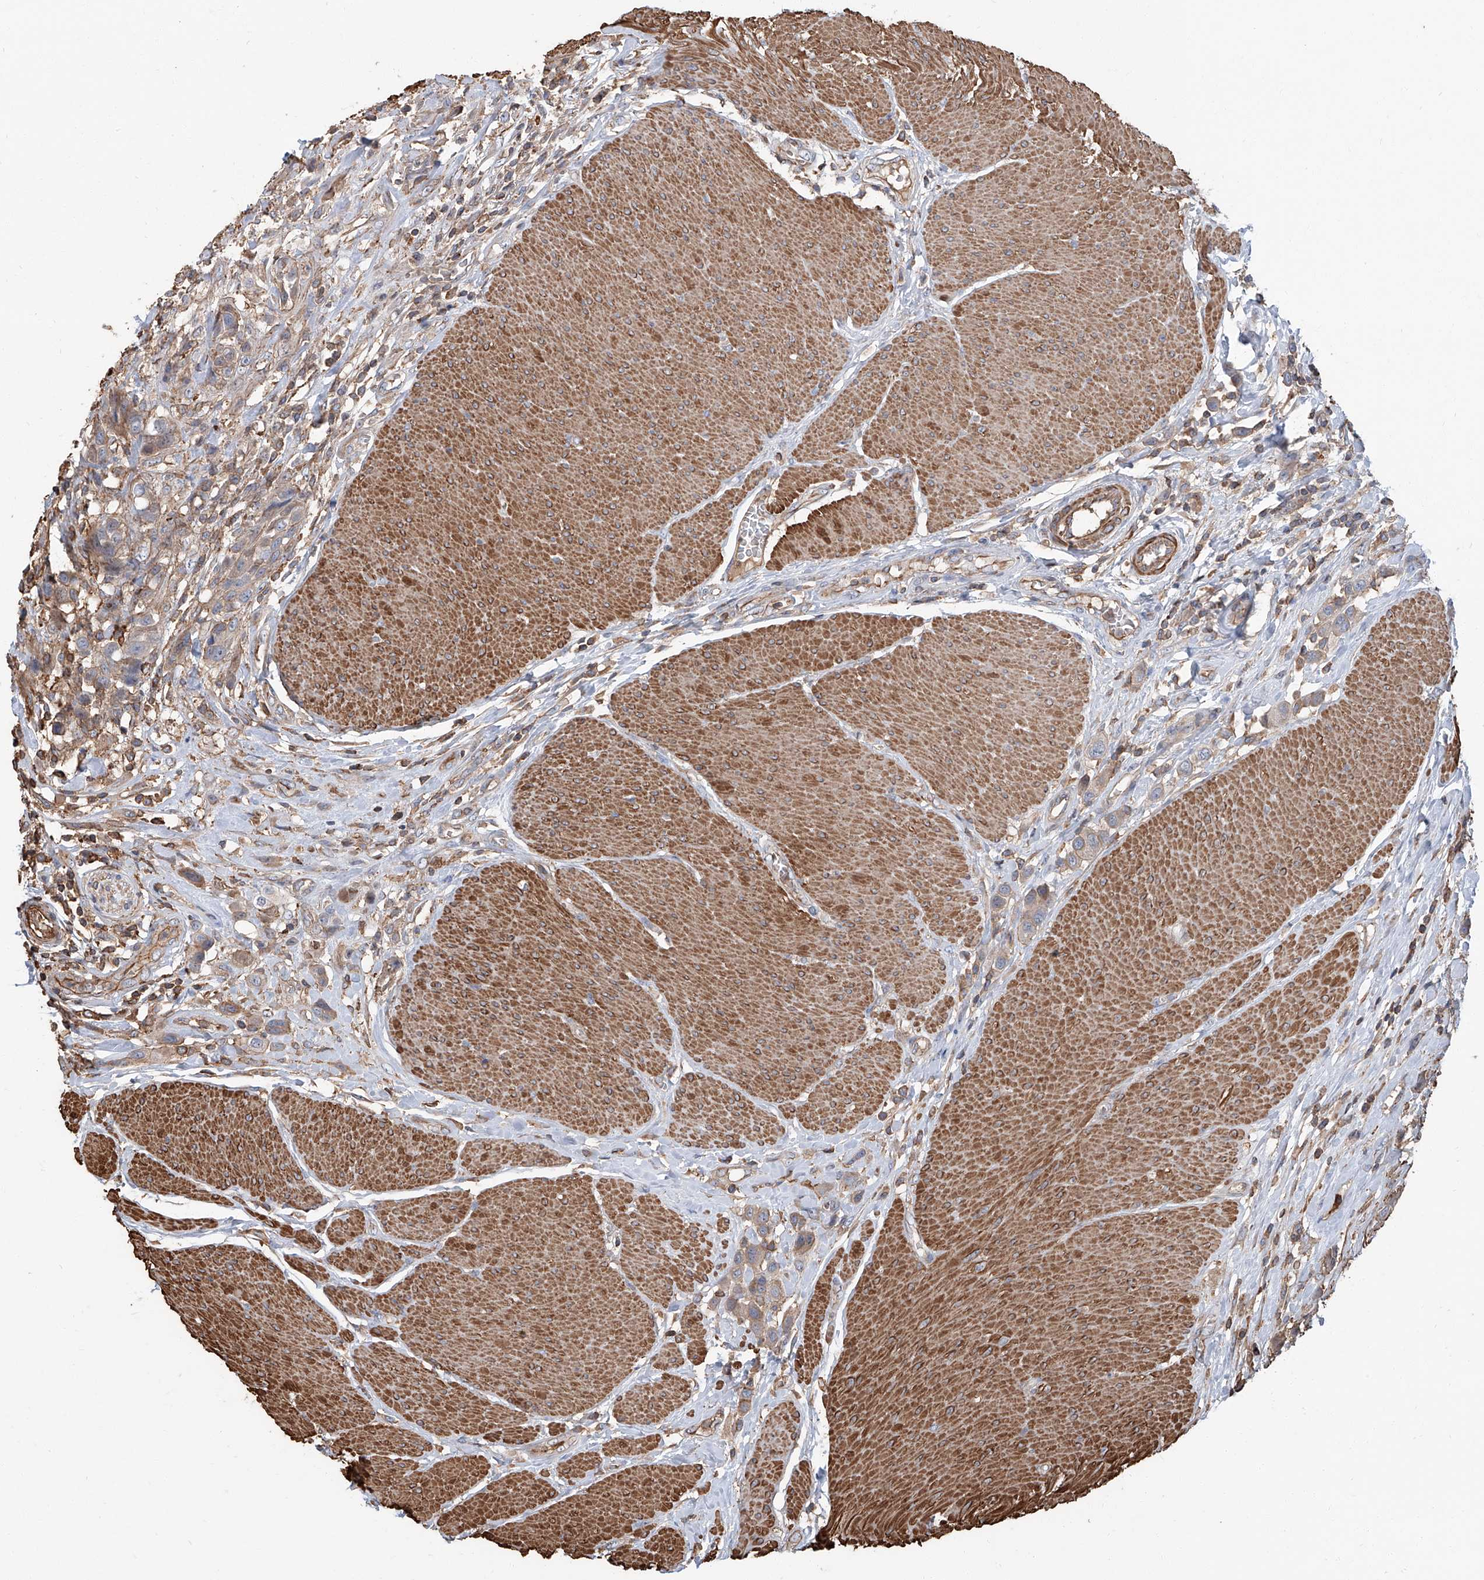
{"staining": {"intensity": "weak", "quantity": ">75%", "location": "cytoplasmic/membranous"}, "tissue": "urothelial cancer", "cell_type": "Tumor cells", "image_type": "cancer", "snomed": [{"axis": "morphology", "description": "Urothelial carcinoma, High grade"}, {"axis": "topography", "description": "Urinary bladder"}], "caption": "Immunohistochemistry (IHC) of human urothelial cancer displays low levels of weak cytoplasmic/membranous staining in approximately >75% of tumor cells.", "gene": "PIEZO2", "patient": {"sex": "male", "age": 50}}